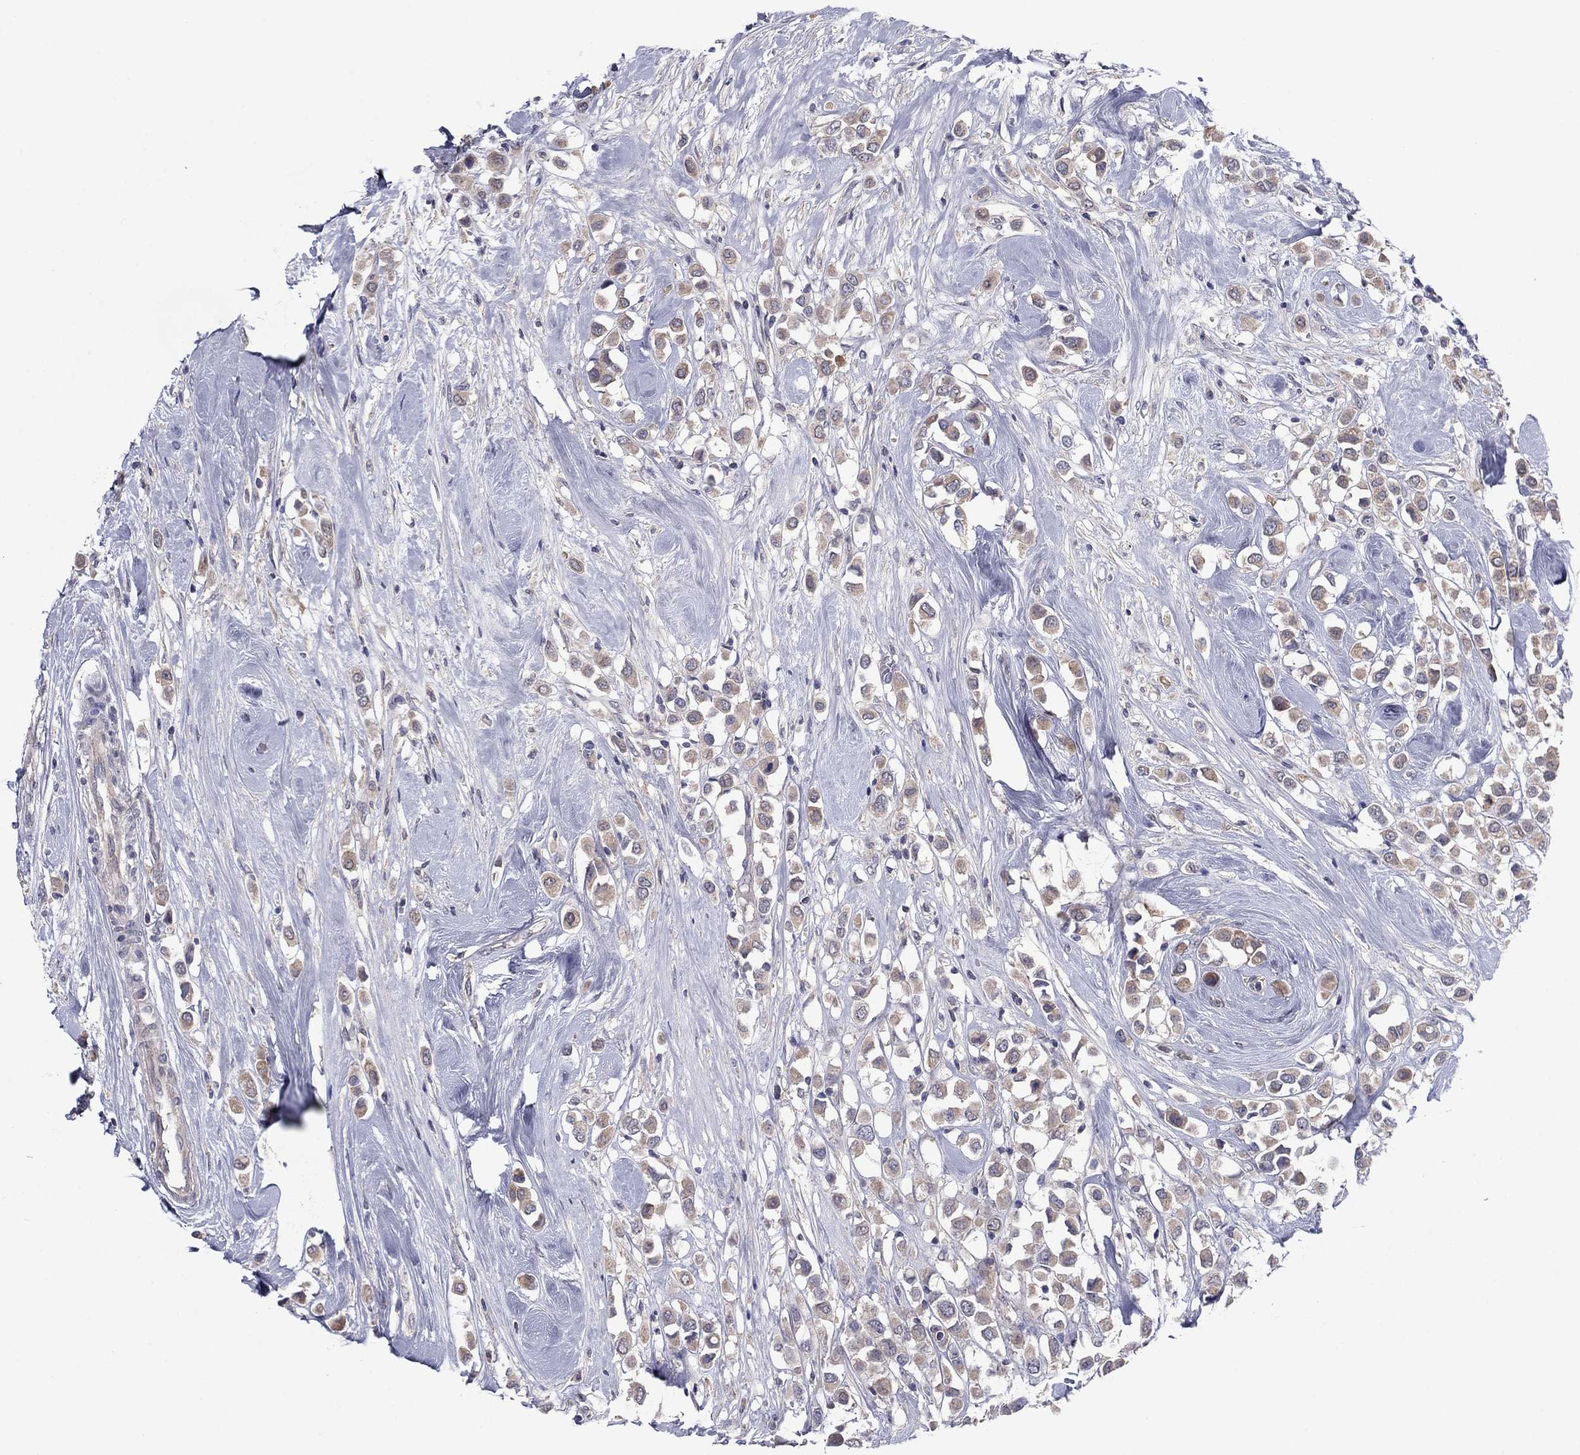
{"staining": {"intensity": "weak", "quantity": ">75%", "location": "cytoplasmic/membranous"}, "tissue": "breast cancer", "cell_type": "Tumor cells", "image_type": "cancer", "snomed": [{"axis": "morphology", "description": "Duct carcinoma"}, {"axis": "topography", "description": "Breast"}], "caption": "Immunohistochemical staining of human invasive ductal carcinoma (breast) displays low levels of weak cytoplasmic/membranous protein expression in about >75% of tumor cells.", "gene": "GRHPR", "patient": {"sex": "female", "age": 61}}